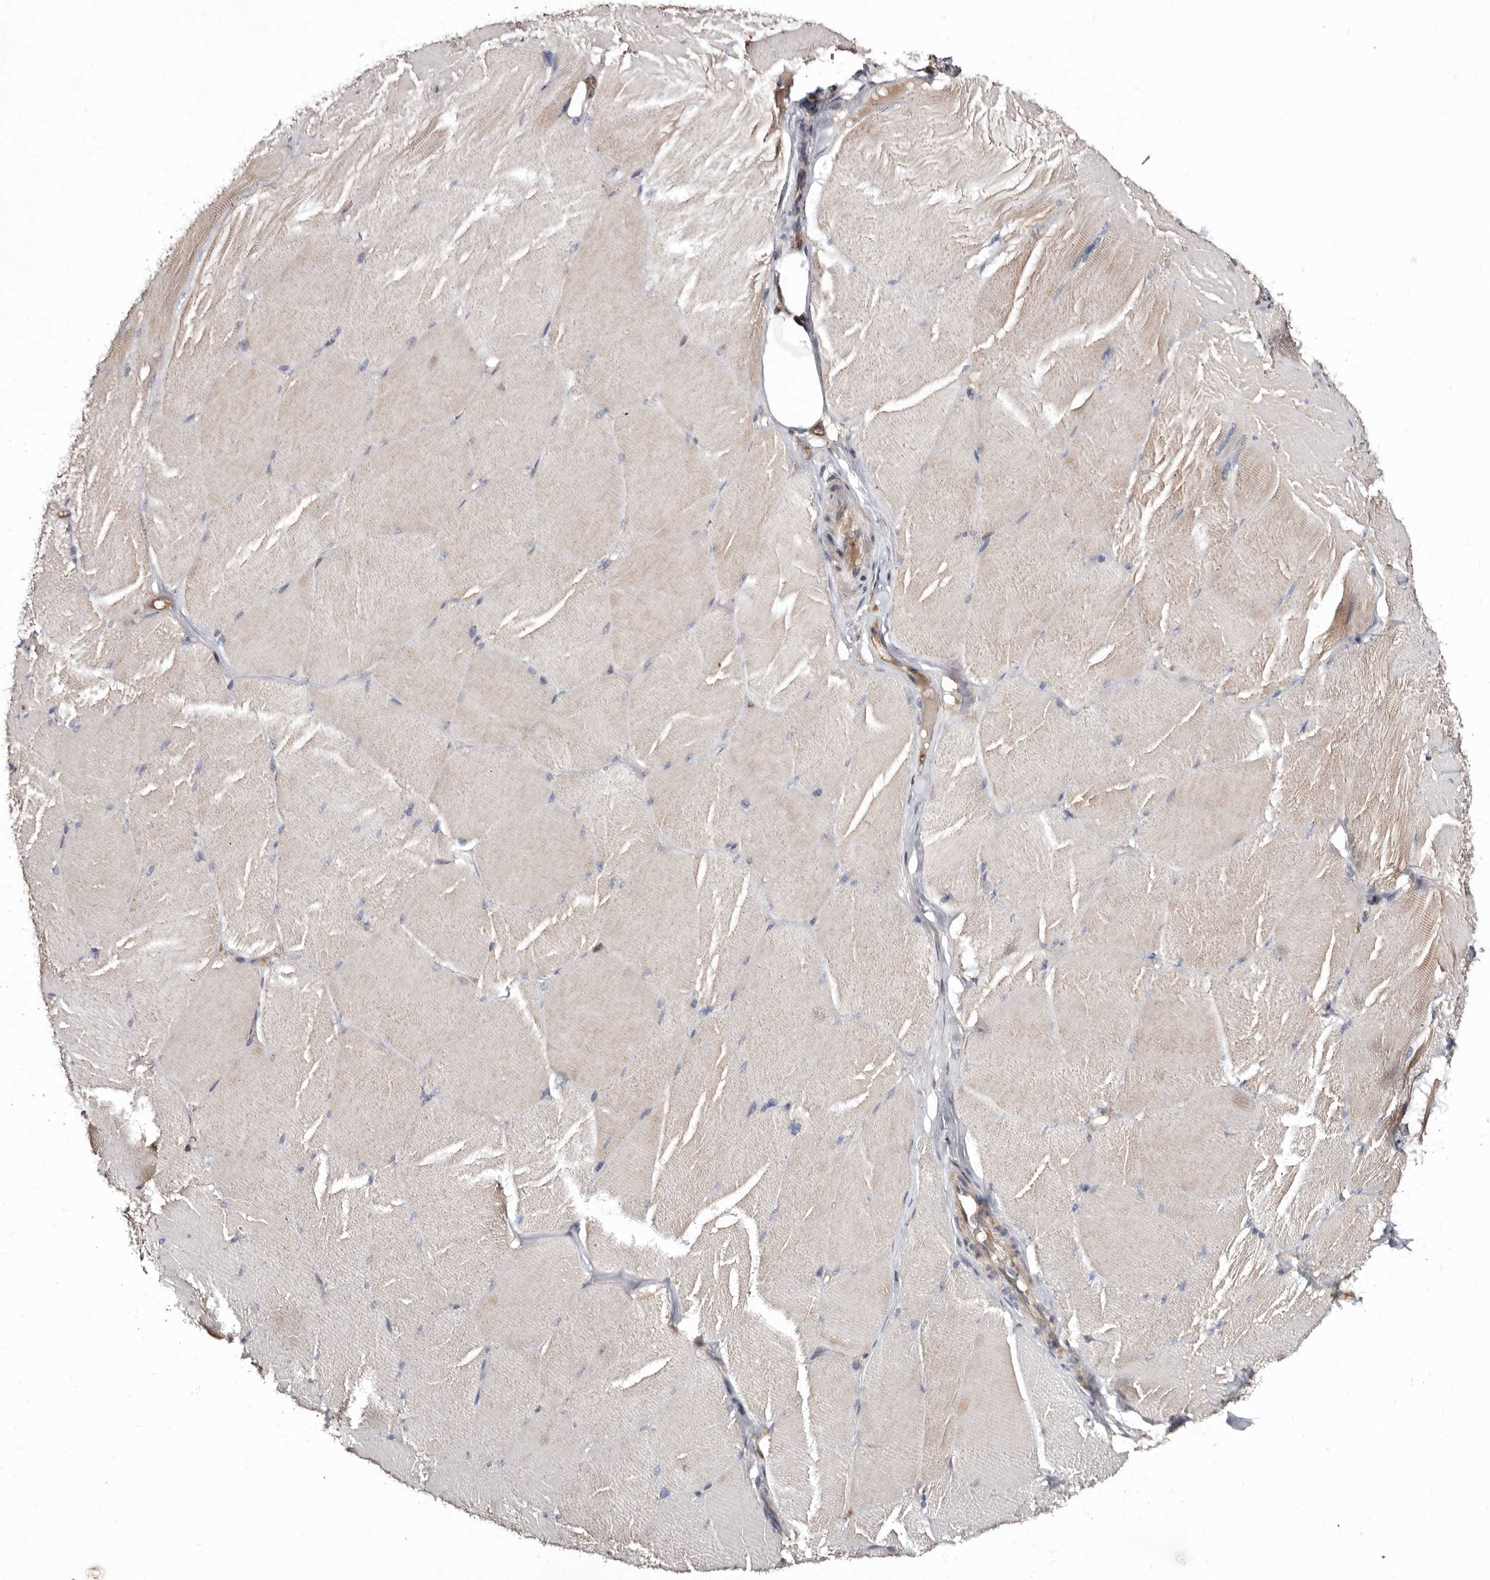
{"staining": {"intensity": "weak", "quantity": "<25%", "location": "cytoplasmic/membranous"}, "tissue": "skeletal muscle", "cell_type": "Myocytes", "image_type": "normal", "snomed": [{"axis": "morphology", "description": "Normal tissue, NOS"}, {"axis": "topography", "description": "Skin"}, {"axis": "topography", "description": "Skeletal muscle"}], "caption": "This is an IHC image of benign skeletal muscle. There is no expression in myocytes.", "gene": "BAX", "patient": {"sex": "male", "age": 83}}